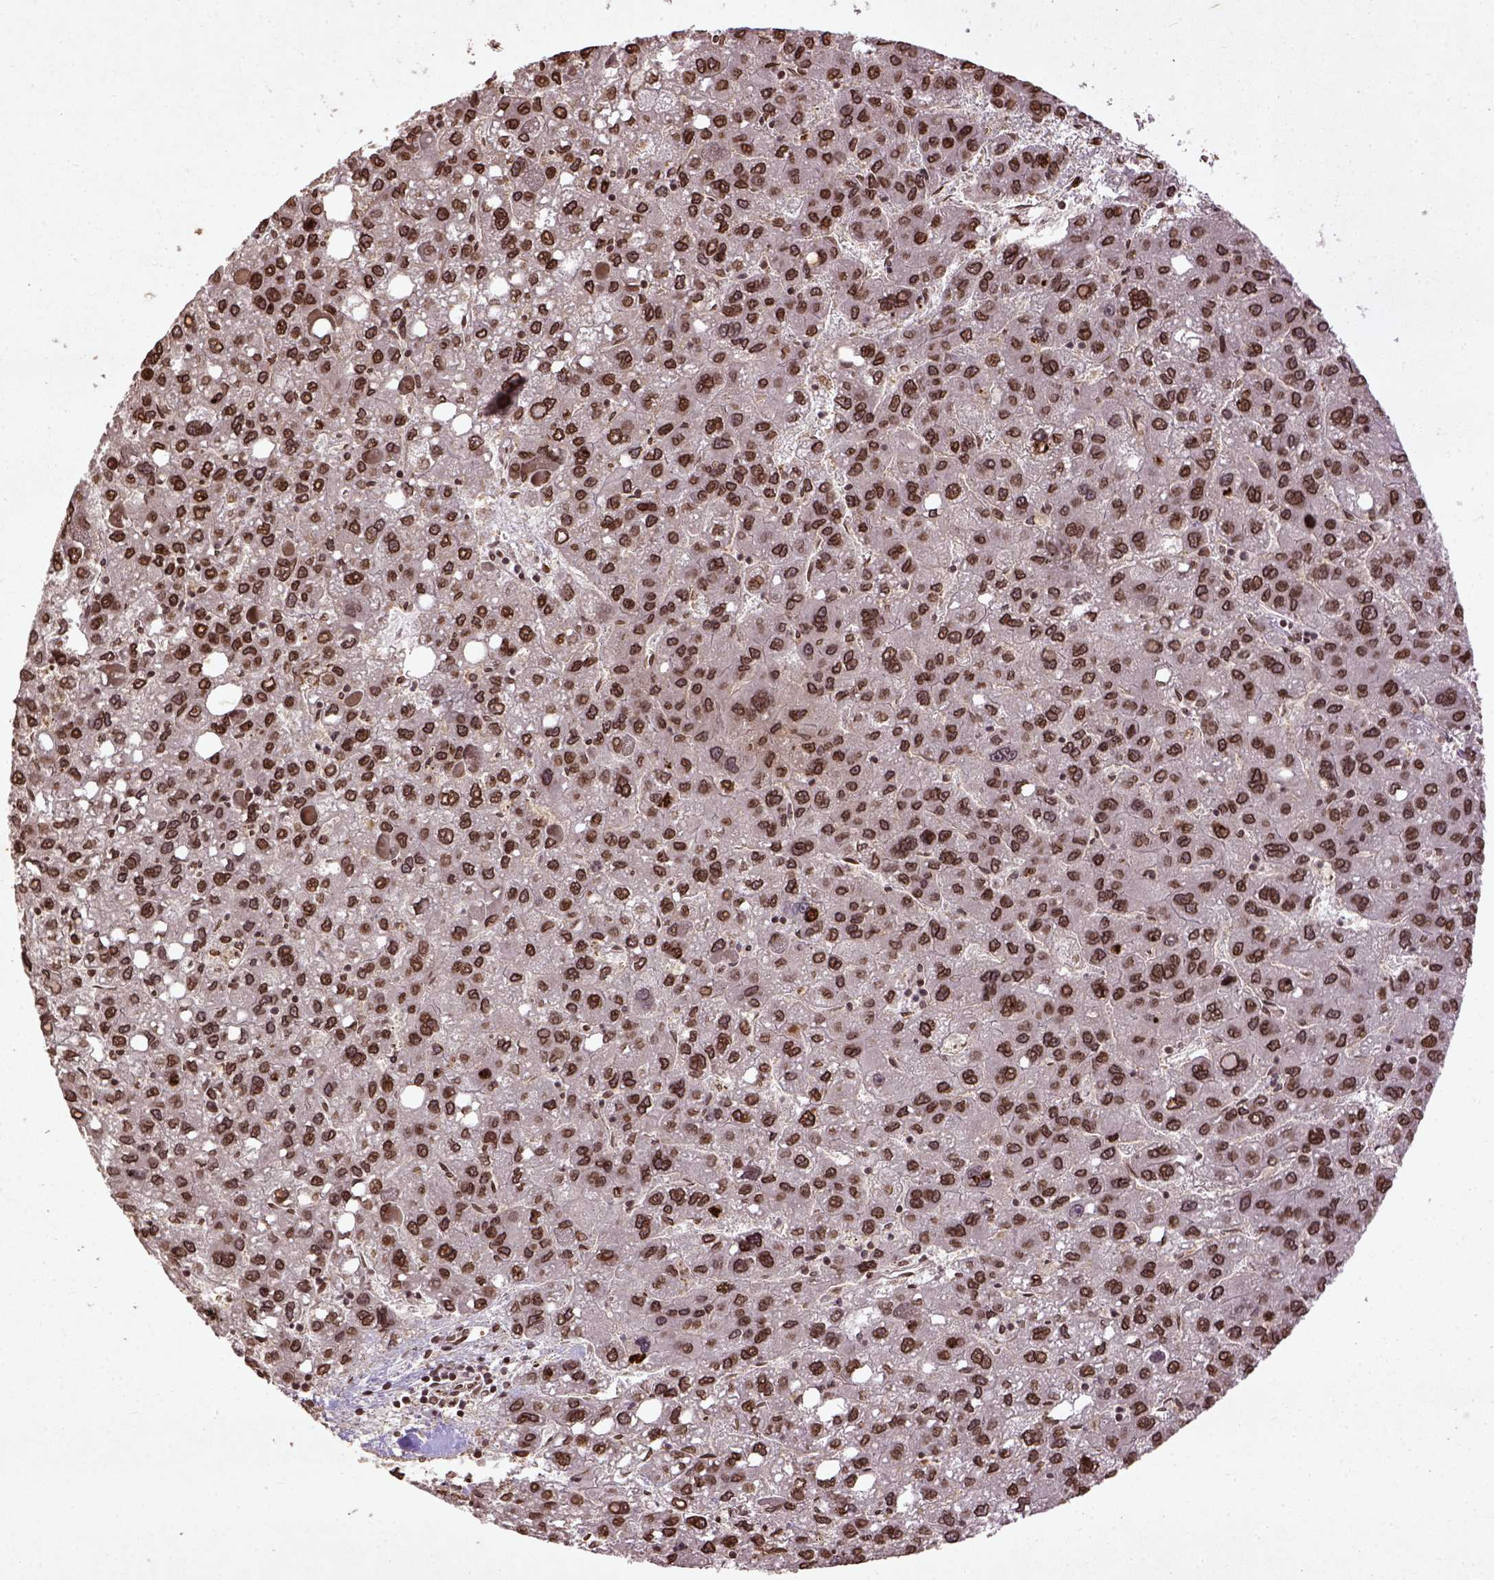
{"staining": {"intensity": "strong", "quantity": ">75%", "location": "nuclear"}, "tissue": "liver cancer", "cell_type": "Tumor cells", "image_type": "cancer", "snomed": [{"axis": "morphology", "description": "Carcinoma, Hepatocellular, NOS"}, {"axis": "topography", "description": "Liver"}], "caption": "IHC (DAB) staining of liver cancer (hepatocellular carcinoma) displays strong nuclear protein staining in approximately >75% of tumor cells.", "gene": "BANF1", "patient": {"sex": "female", "age": 82}}